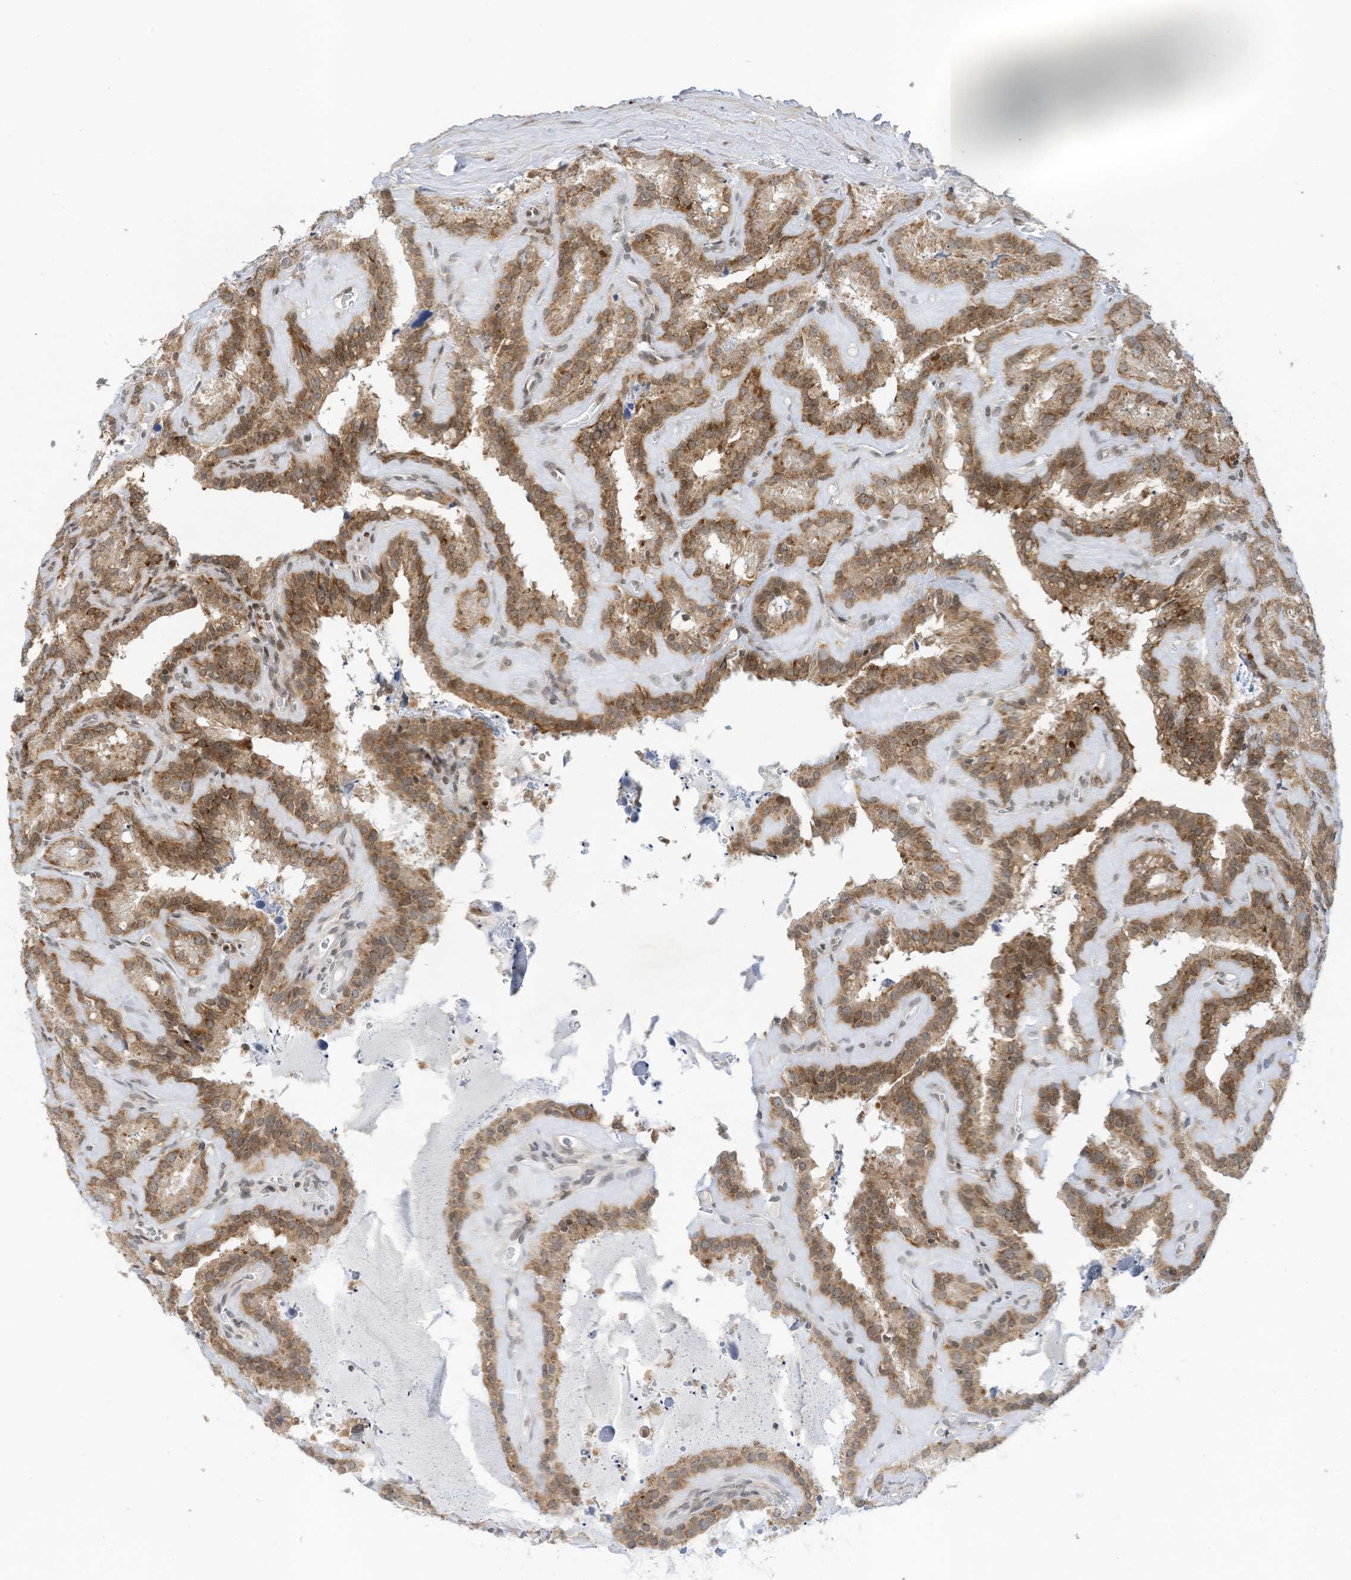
{"staining": {"intensity": "moderate", "quantity": ">75%", "location": "cytoplasmic/membranous"}, "tissue": "seminal vesicle", "cell_type": "Glandular cells", "image_type": "normal", "snomed": [{"axis": "morphology", "description": "Normal tissue, NOS"}, {"axis": "topography", "description": "Prostate"}, {"axis": "topography", "description": "Seminal veicle"}], "caption": "Immunohistochemical staining of normal seminal vesicle shows medium levels of moderate cytoplasmic/membranous positivity in about >75% of glandular cells.", "gene": "EDF1", "patient": {"sex": "male", "age": 59}}